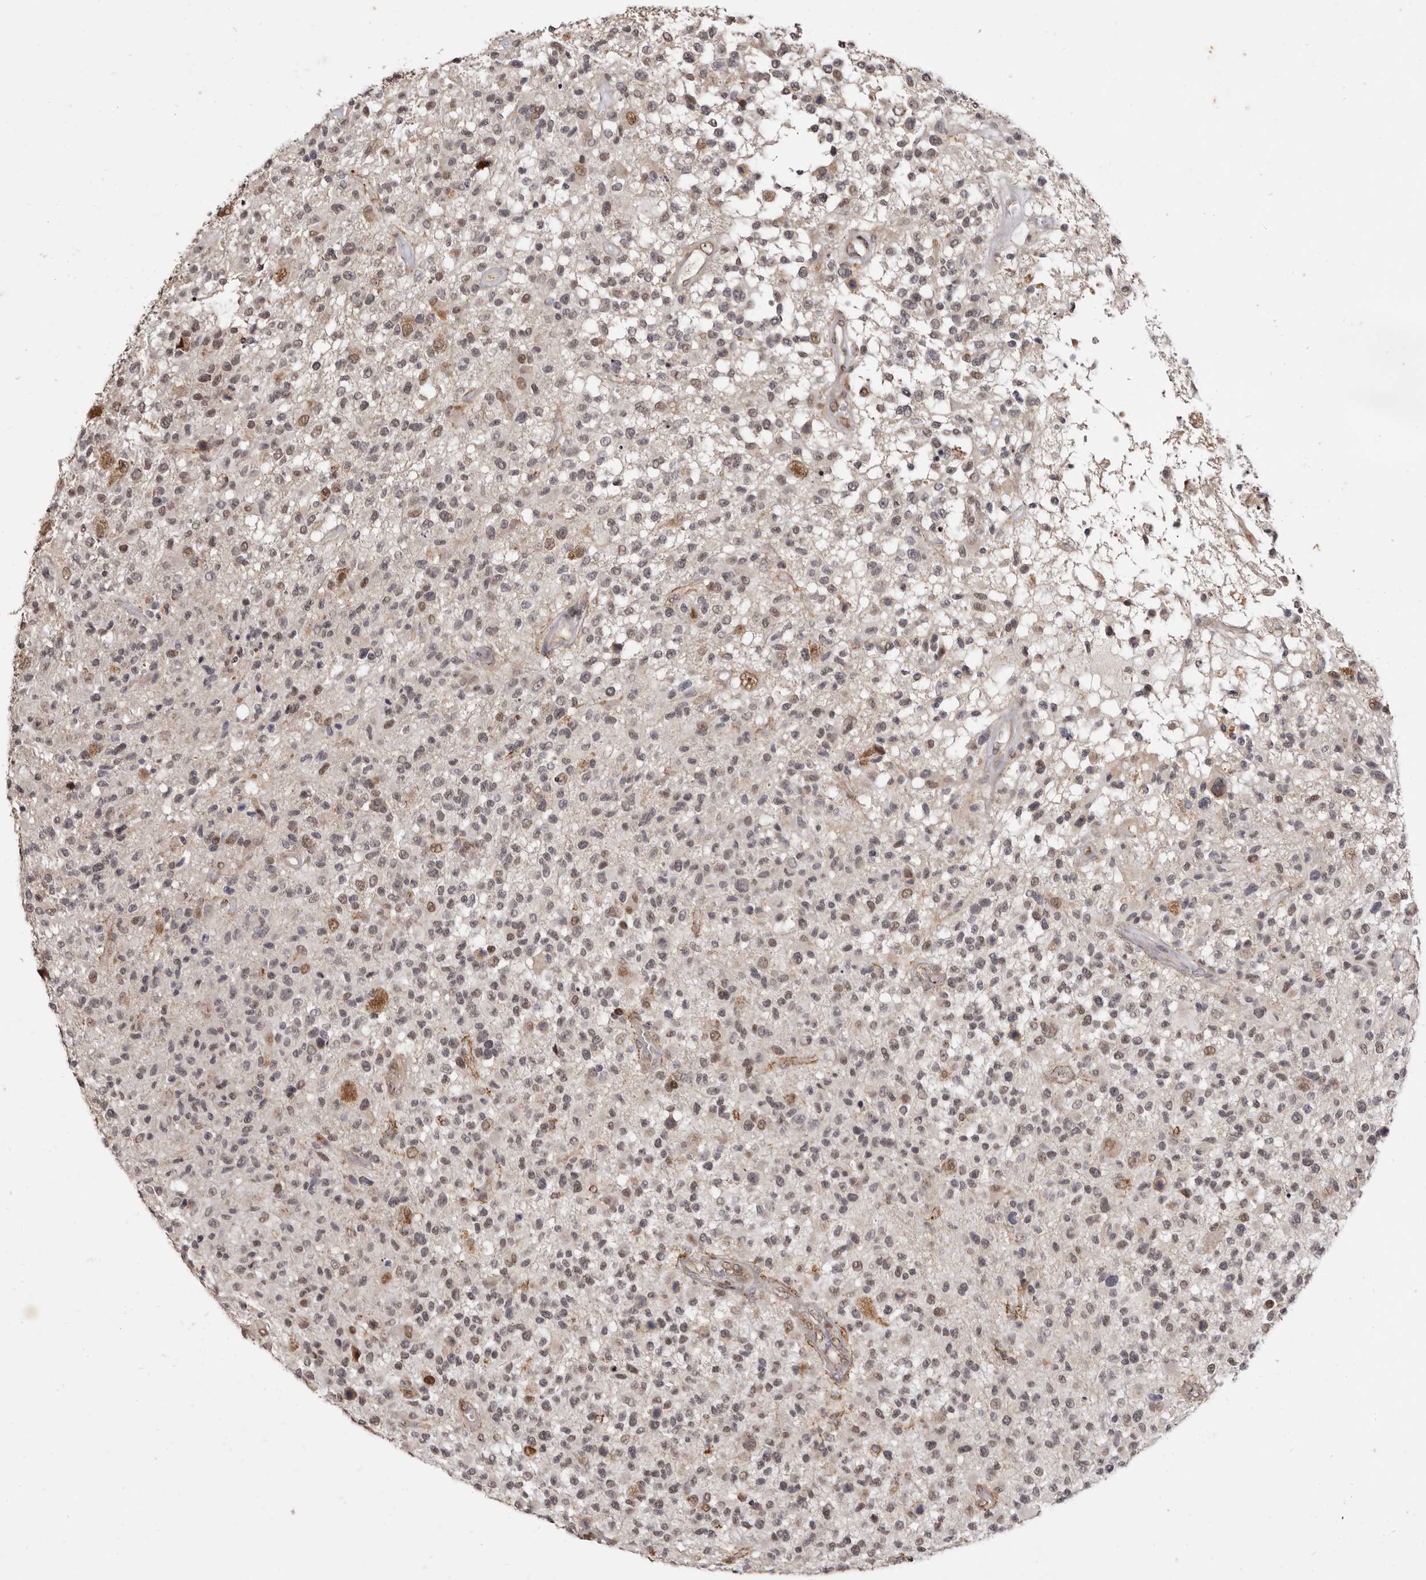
{"staining": {"intensity": "weak", "quantity": "<25%", "location": "nuclear"}, "tissue": "glioma", "cell_type": "Tumor cells", "image_type": "cancer", "snomed": [{"axis": "morphology", "description": "Glioma, malignant, High grade"}, {"axis": "morphology", "description": "Glioblastoma, NOS"}, {"axis": "topography", "description": "Brain"}], "caption": "Immunohistochemistry (IHC) photomicrograph of human glioma stained for a protein (brown), which exhibits no positivity in tumor cells.", "gene": "ZNF326", "patient": {"sex": "male", "age": 60}}